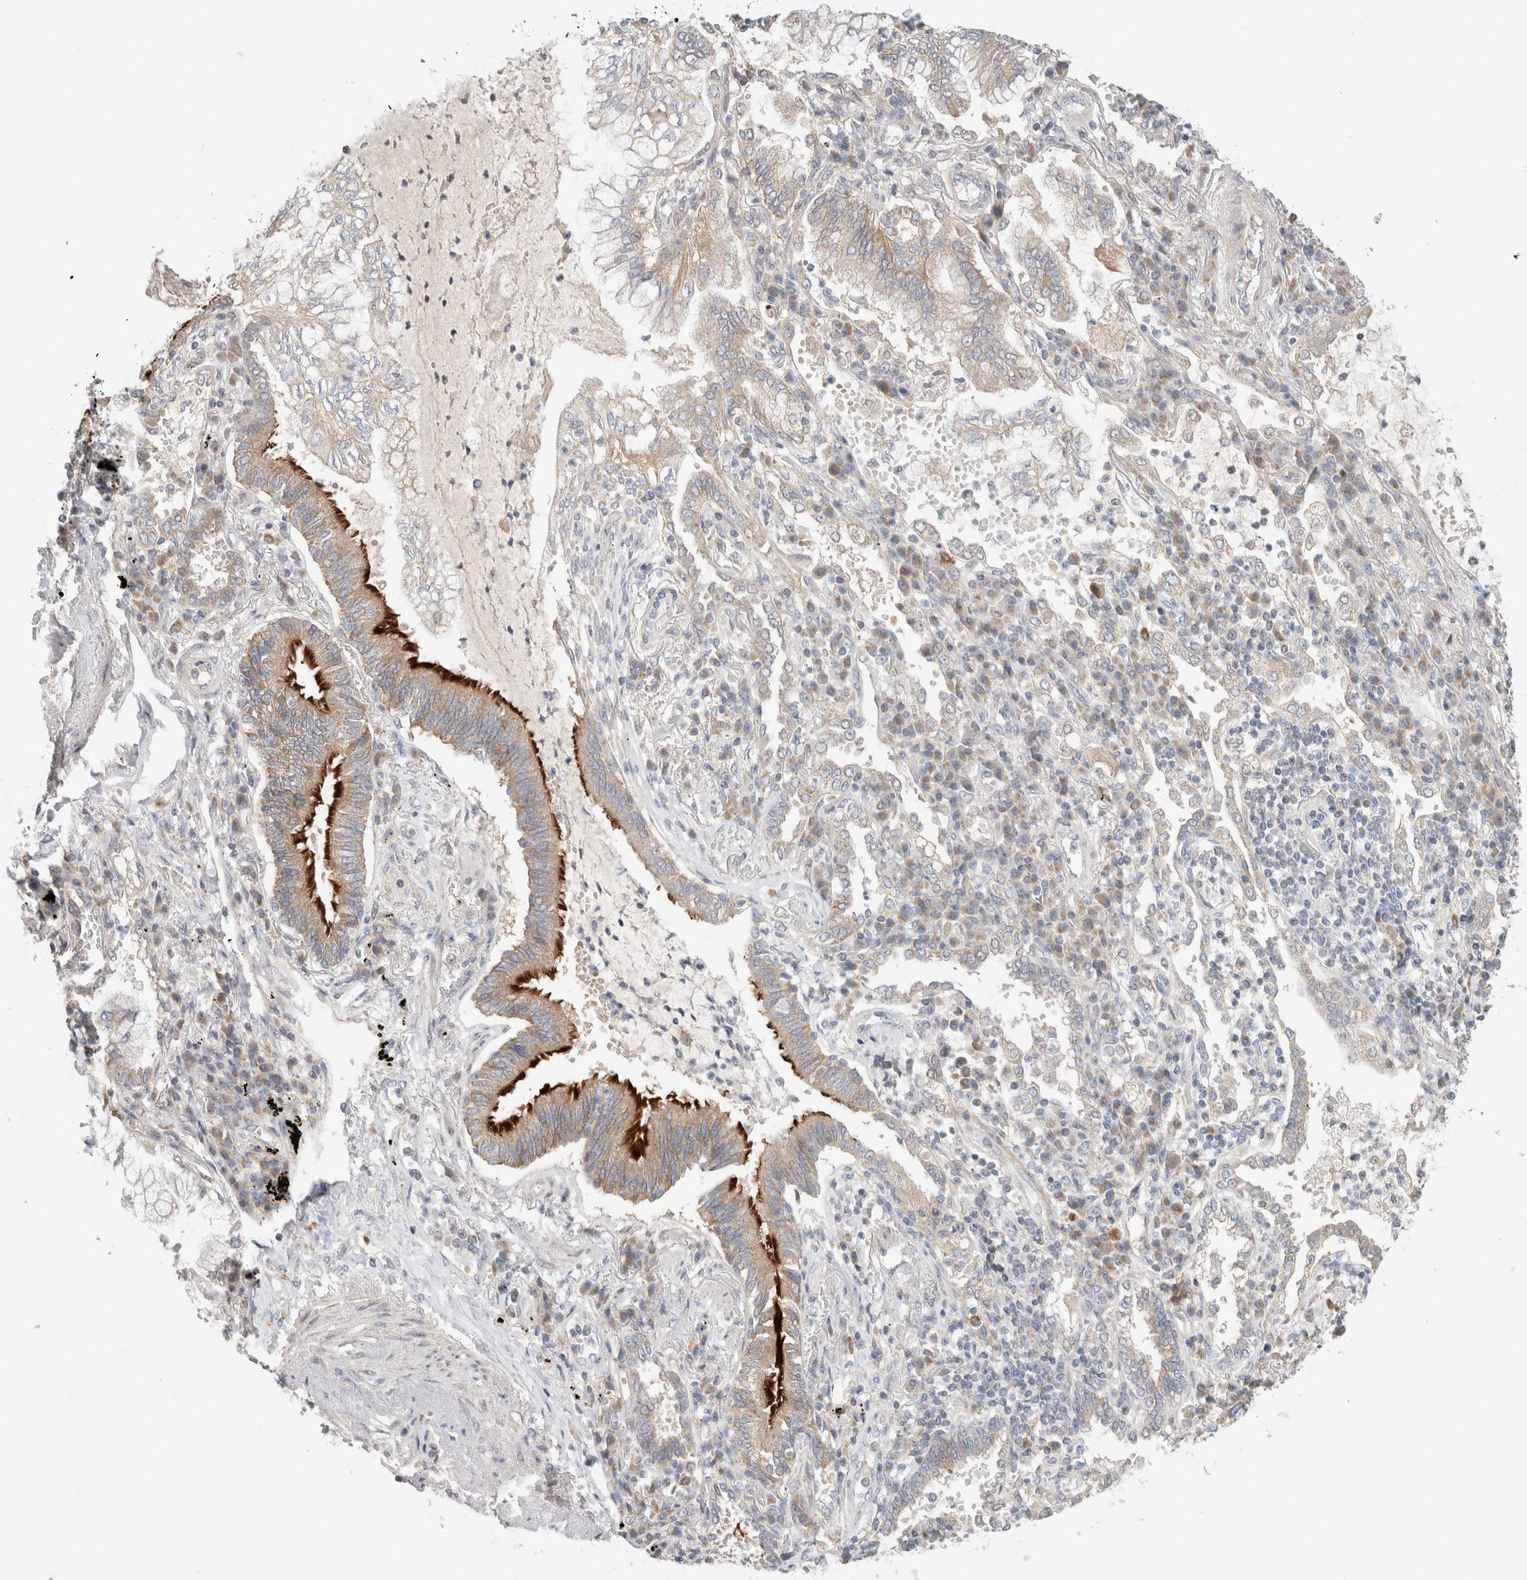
{"staining": {"intensity": "weak", "quantity": "<25%", "location": "cytoplasmic/membranous"}, "tissue": "lung cancer", "cell_type": "Tumor cells", "image_type": "cancer", "snomed": [{"axis": "morphology", "description": "Adenocarcinoma, NOS"}, {"axis": "topography", "description": "Lung"}], "caption": "Tumor cells are negative for protein expression in human lung adenocarcinoma.", "gene": "CMTM4", "patient": {"sex": "female", "age": 70}}